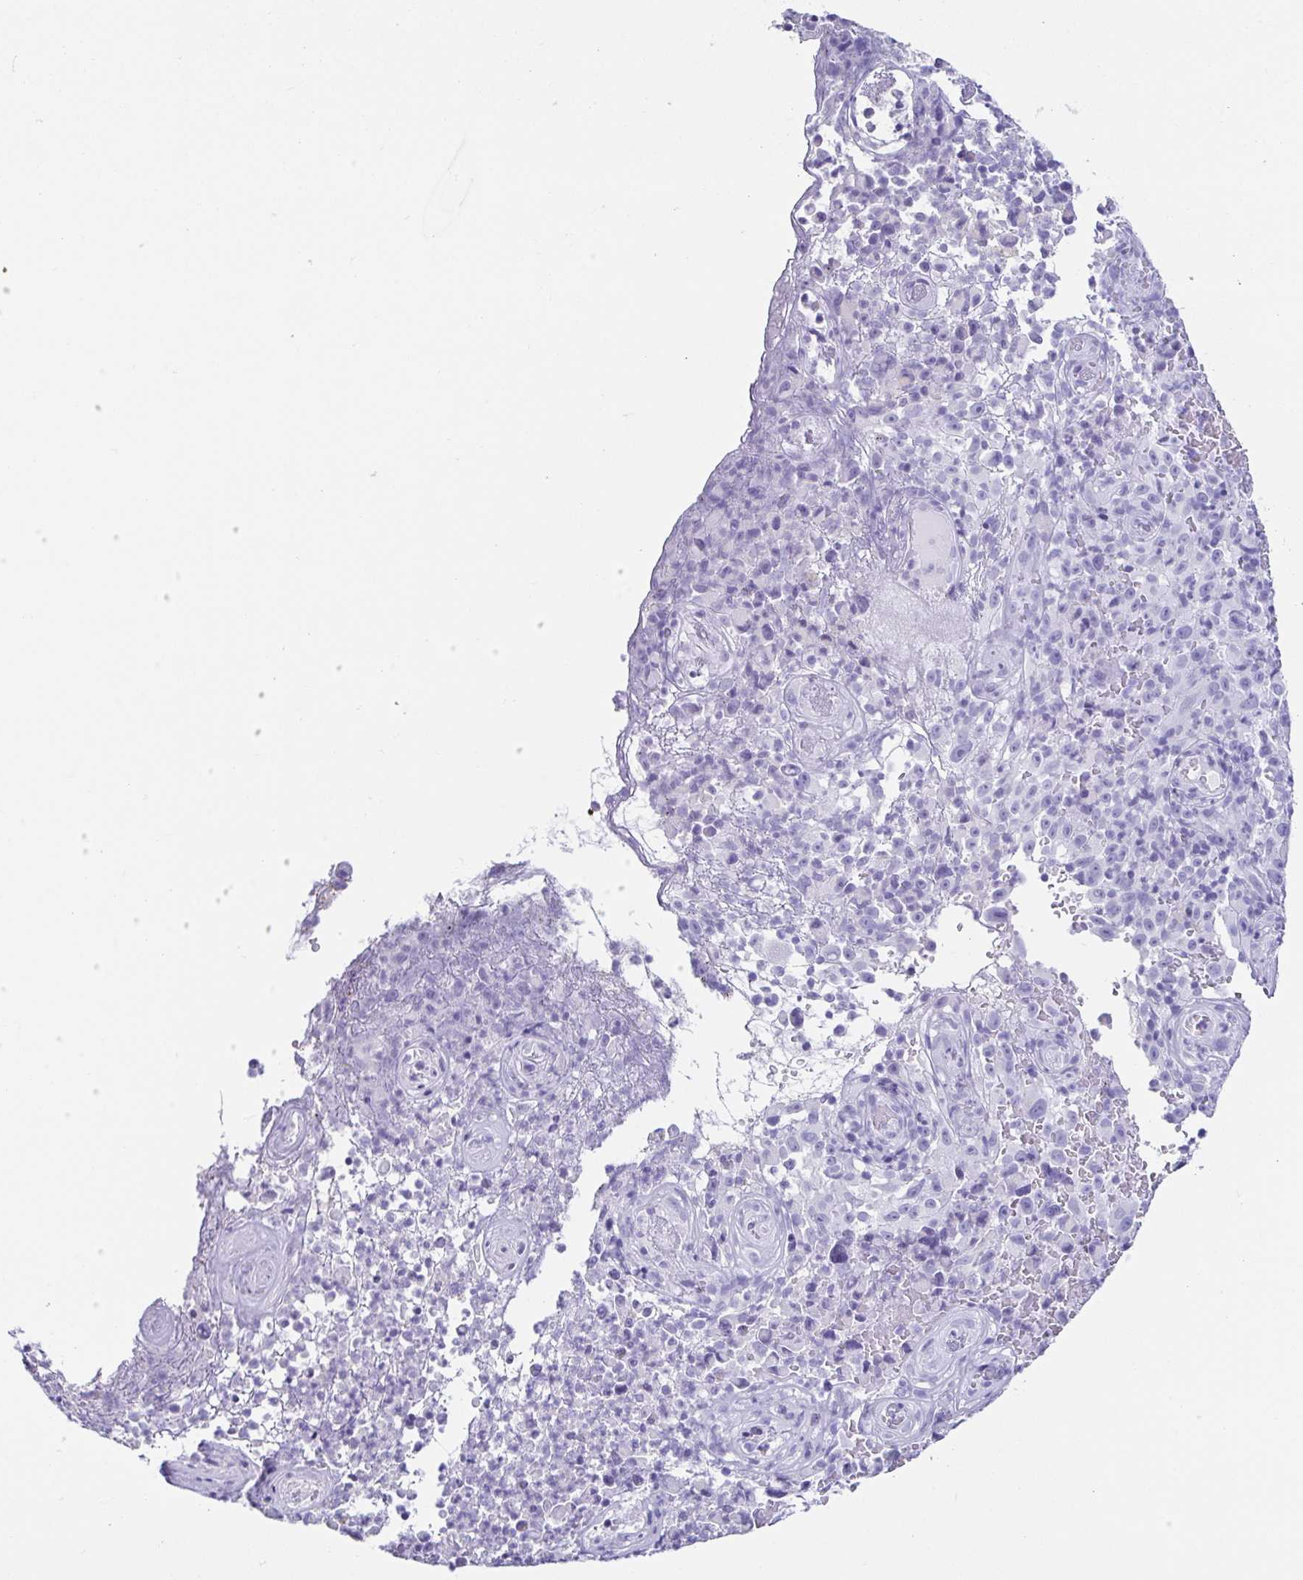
{"staining": {"intensity": "negative", "quantity": "none", "location": "none"}, "tissue": "melanoma", "cell_type": "Tumor cells", "image_type": "cancer", "snomed": [{"axis": "morphology", "description": "Malignant melanoma, NOS"}, {"axis": "topography", "description": "Skin"}], "caption": "This micrograph is of melanoma stained with IHC to label a protein in brown with the nuclei are counter-stained blue. There is no staining in tumor cells.", "gene": "CD164L2", "patient": {"sex": "female", "age": 82}}